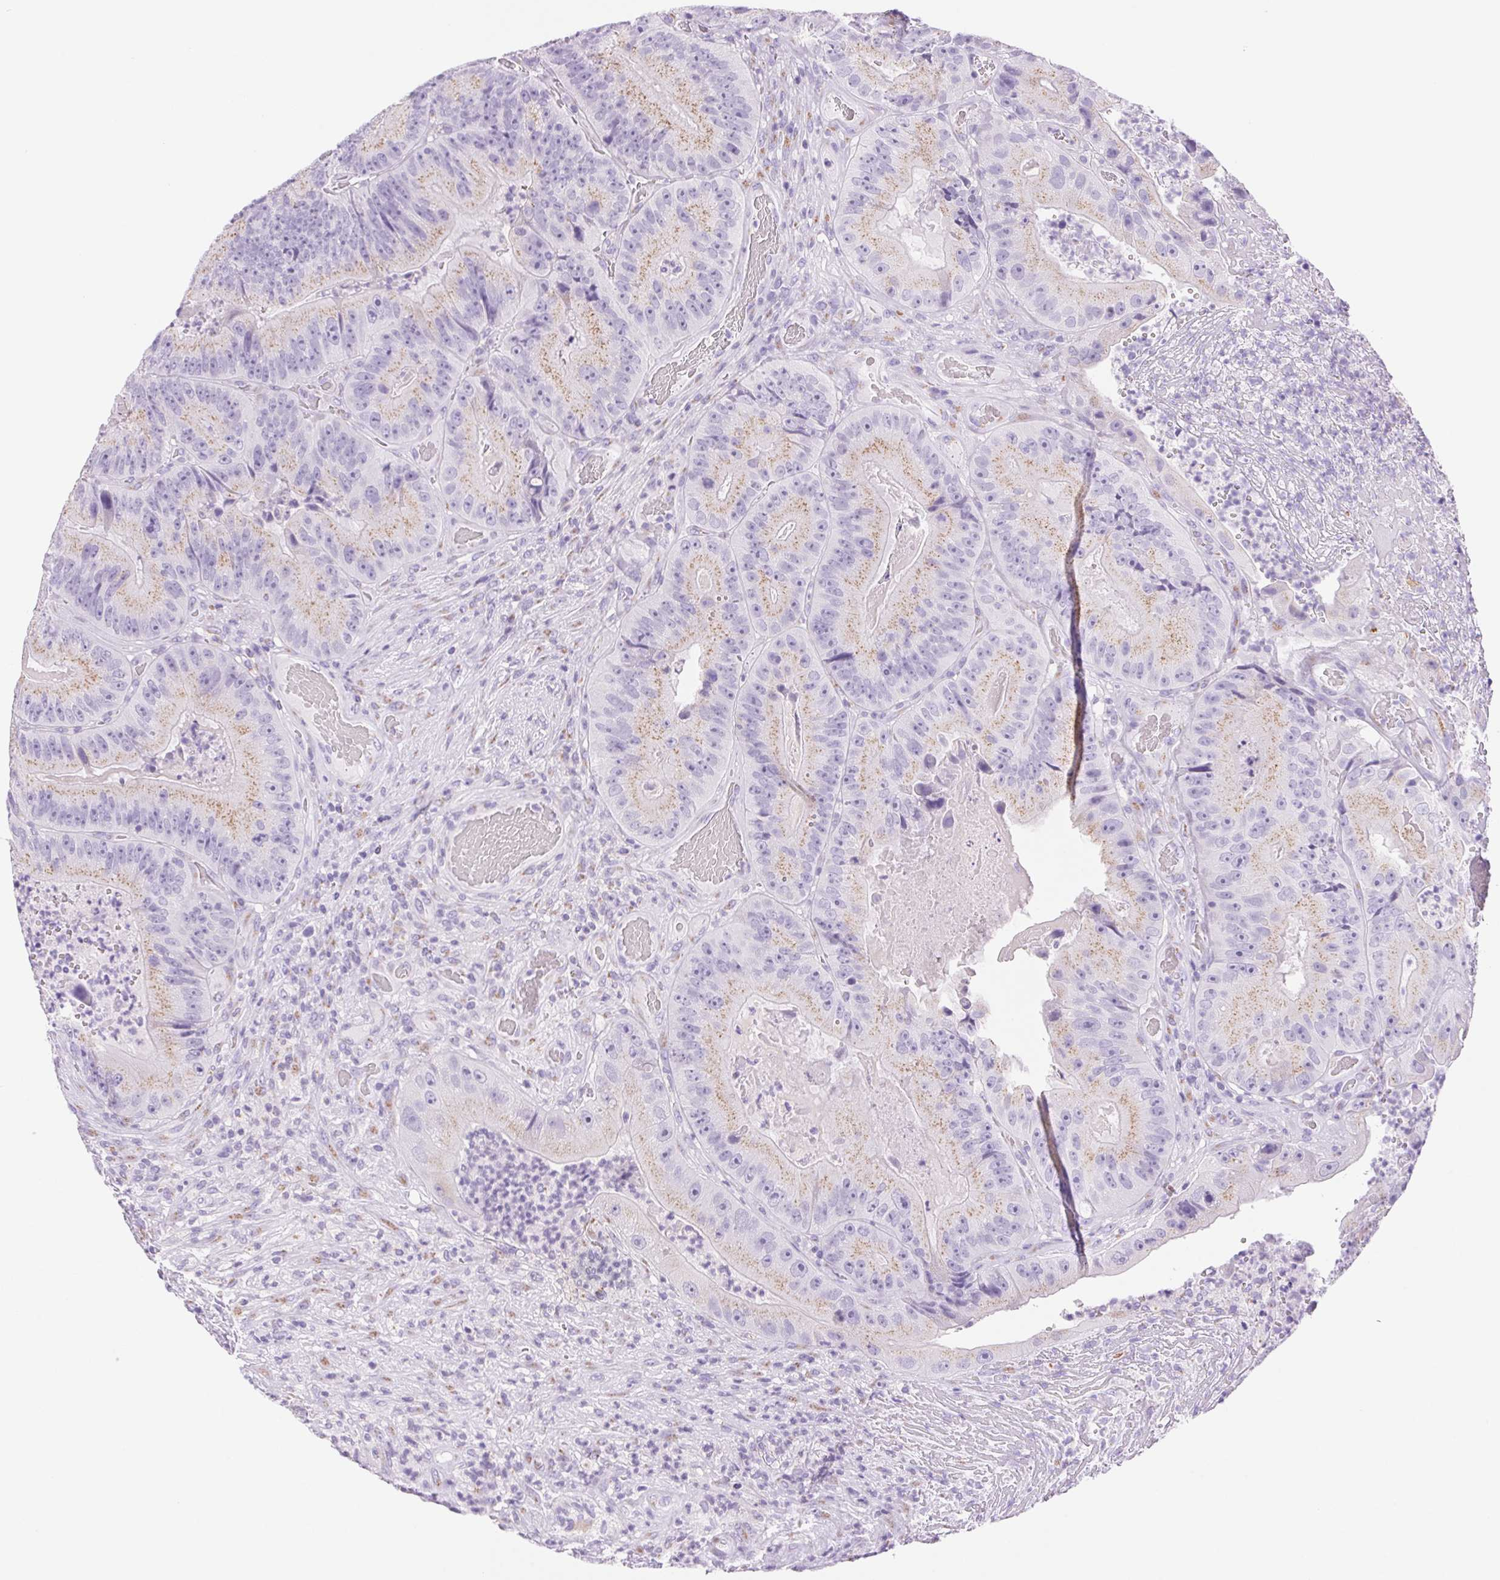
{"staining": {"intensity": "weak", "quantity": "25%-75%", "location": "cytoplasmic/membranous"}, "tissue": "colorectal cancer", "cell_type": "Tumor cells", "image_type": "cancer", "snomed": [{"axis": "morphology", "description": "Adenocarcinoma, NOS"}, {"axis": "topography", "description": "Colon"}], "caption": "Human colorectal cancer stained with a brown dye reveals weak cytoplasmic/membranous positive expression in approximately 25%-75% of tumor cells.", "gene": "SERPINB3", "patient": {"sex": "female", "age": 86}}